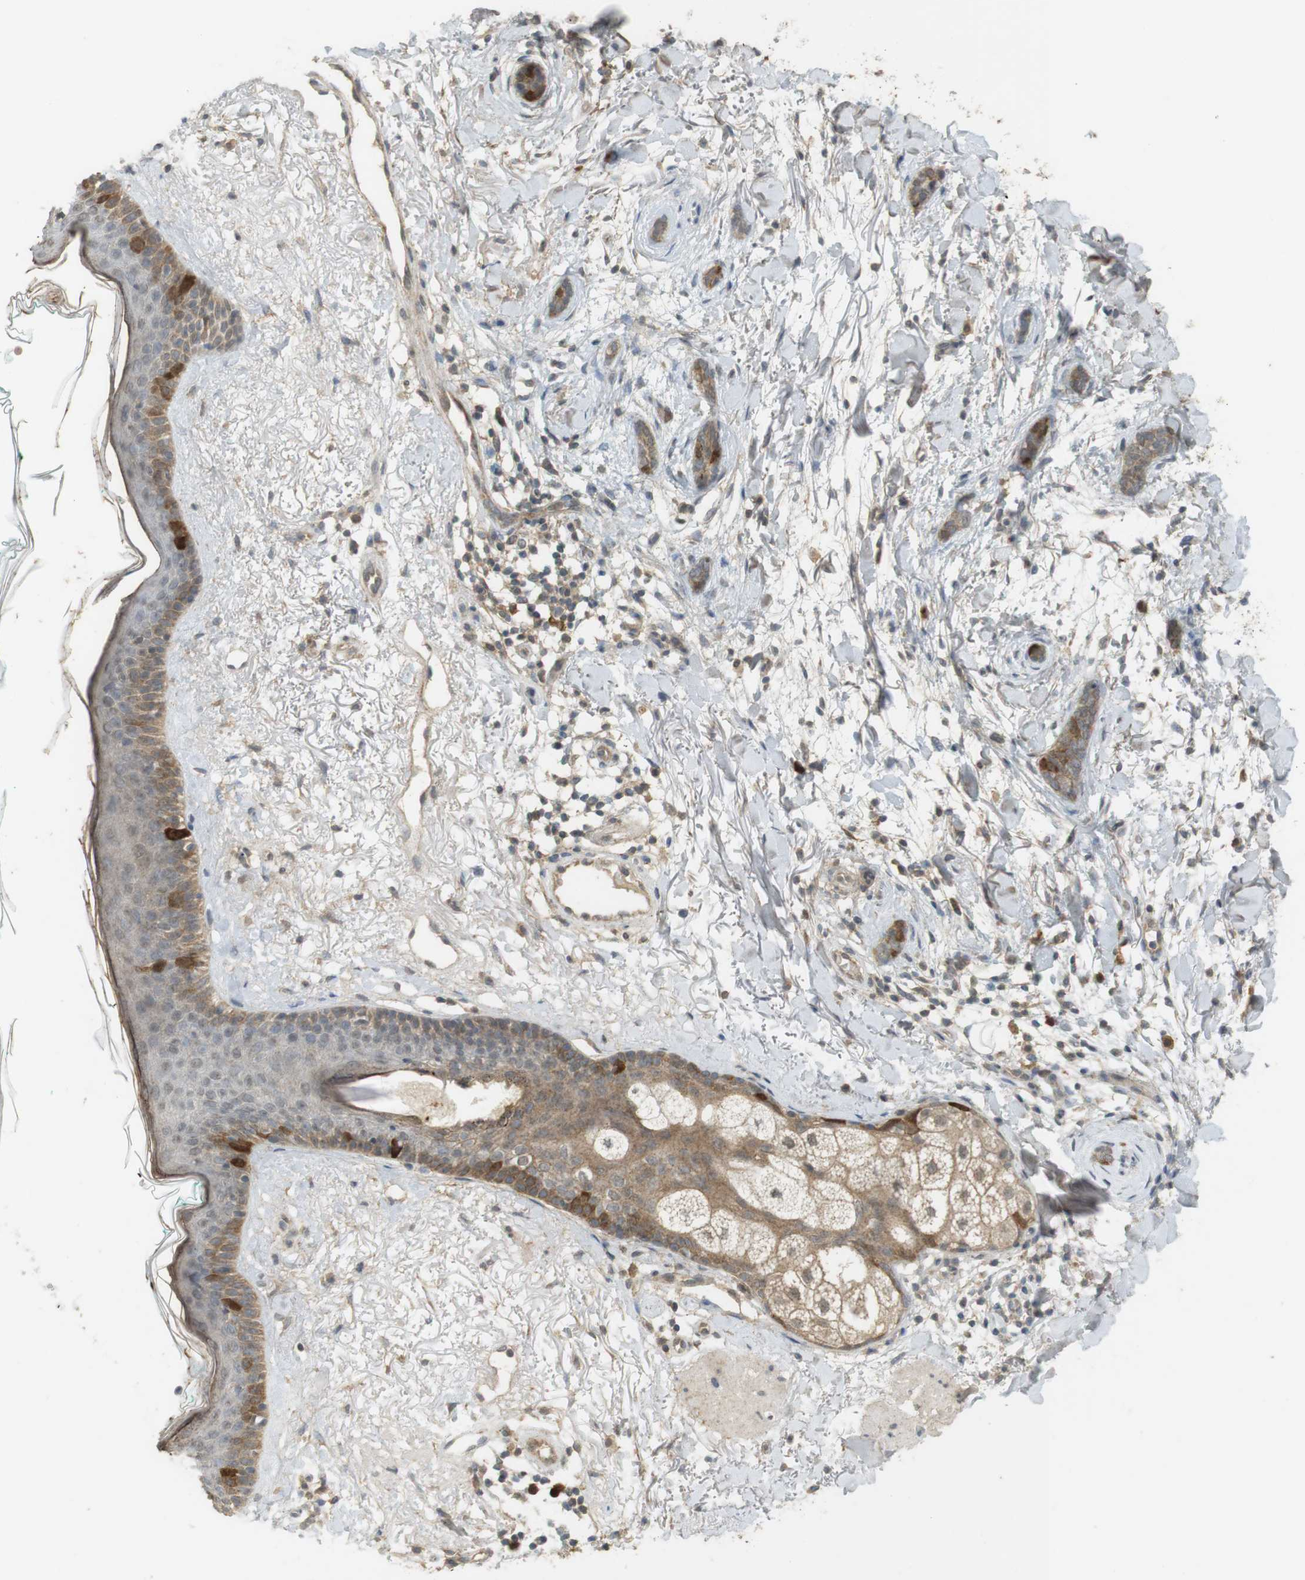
{"staining": {"intensity": "moderate", "quantity": "<25%", "location": "cytoplasmic/membranous"}, "tissue": "skin cancer", "cell_type": "Tumor cells", "image_type": "cancer", "snomed": [{"axis": "morphology", "description": "Basal cell carcinoma"}, {"axis": "morphology", "description": "Adnexal tumor, benign"}, {"axis": "topography", "description": "Skin"}], "caption": "An image of skin cancer stained for a protein demonstrates moderate cytoplasmic/membranous brown staining in tumor cells.", "gene": "TTK", "patient": {"sex": "female", "age": 42}}